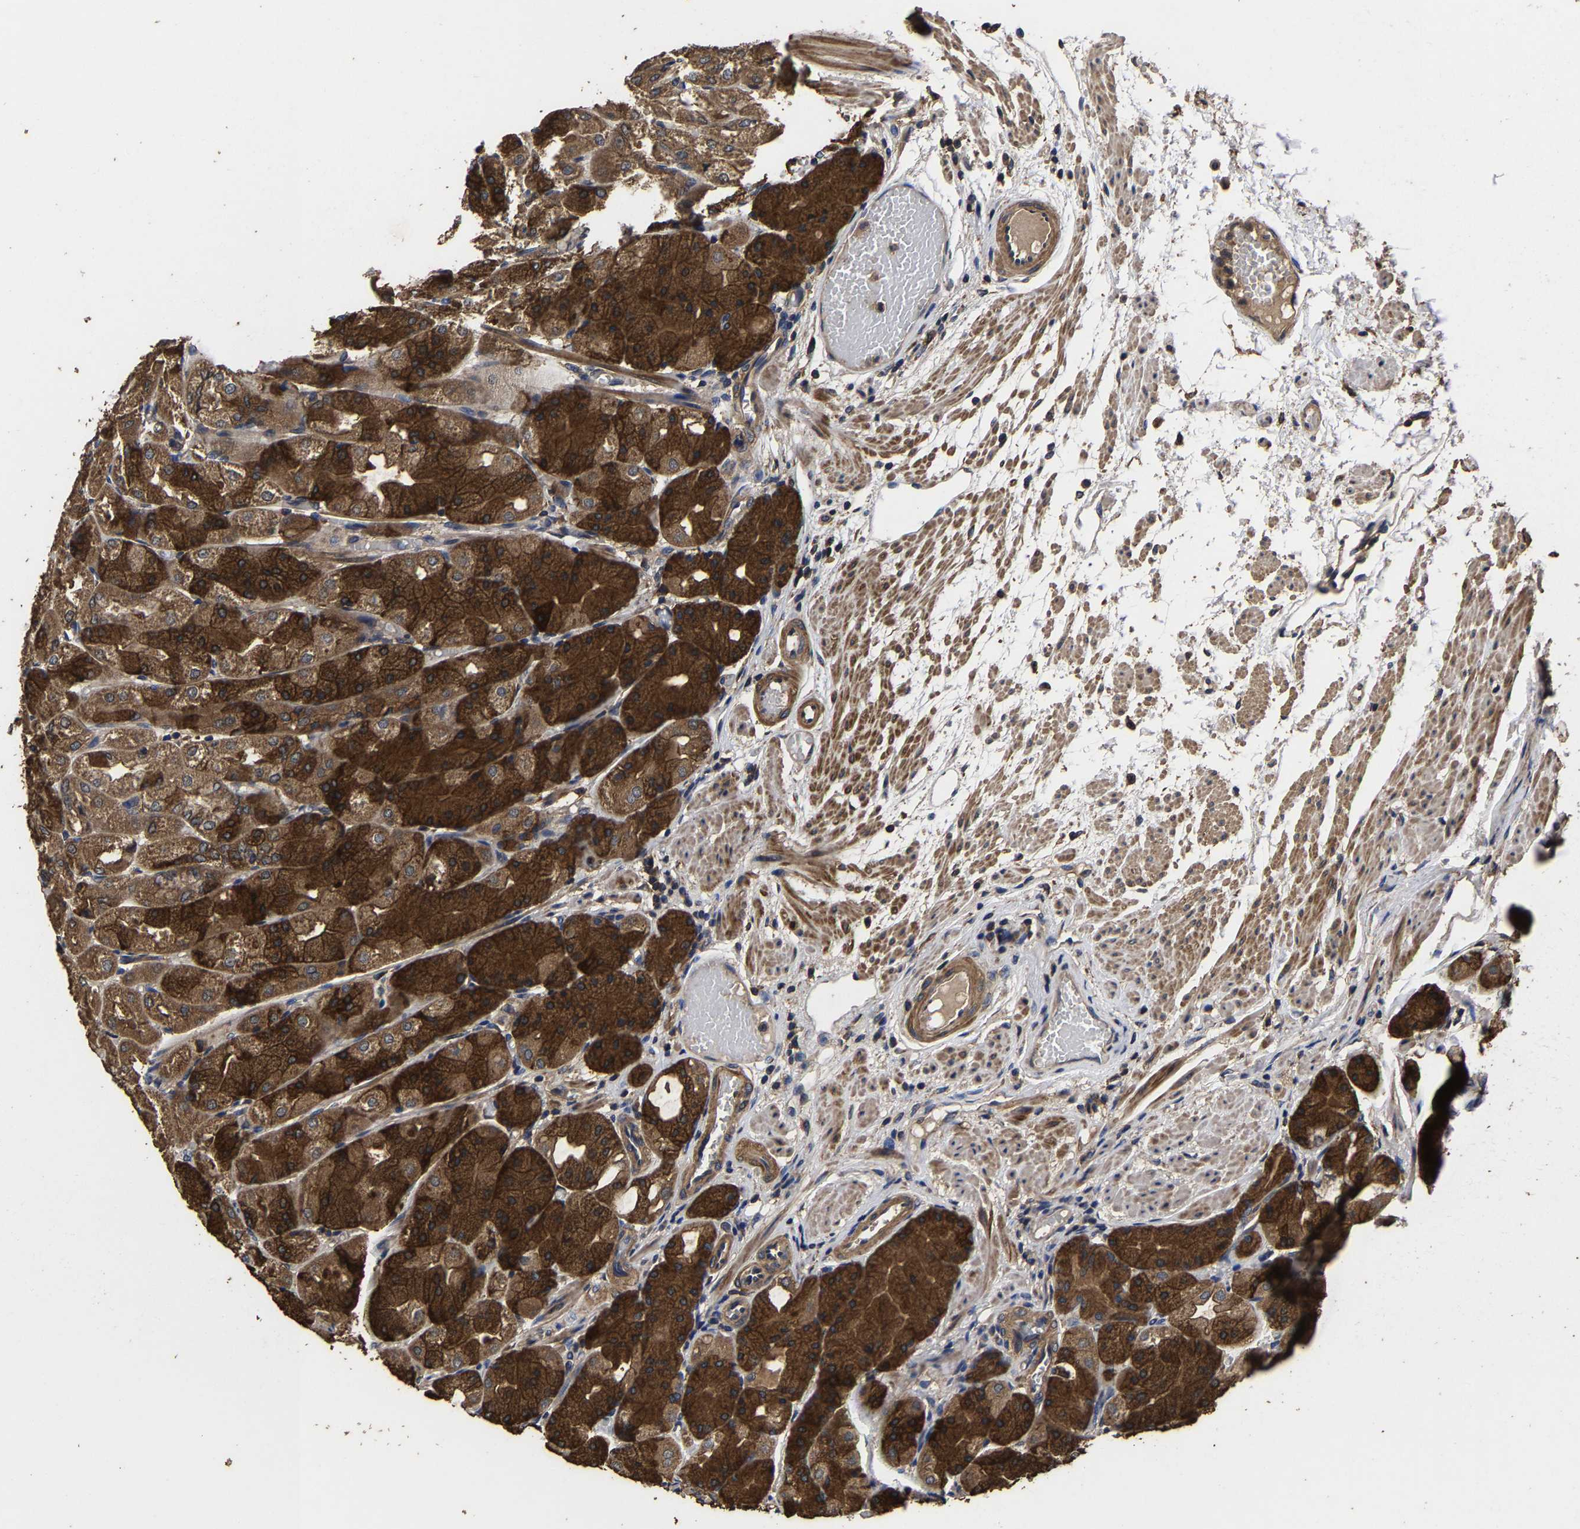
{"staining": {"intensity": "strong", "quantity": ">75%", "location": "cytoplasmic/membranous"}, "tissue": "stomach", "cell_type": "Glandular cells", "image_type": "normal", "snomed": [{"axis": "morphology", "description": "Normal tissue, NOS"}, {"axis": "topography", "description": "Stomach, upper"}], "caption": "An image of stomach stained for a protein demonstrates strong cytoplasmic/membranous brown staining in glandular cells. Nuclei are stained in blue.", "gene": "ITCH", "patient": {"sex": "male", "age": 72}}